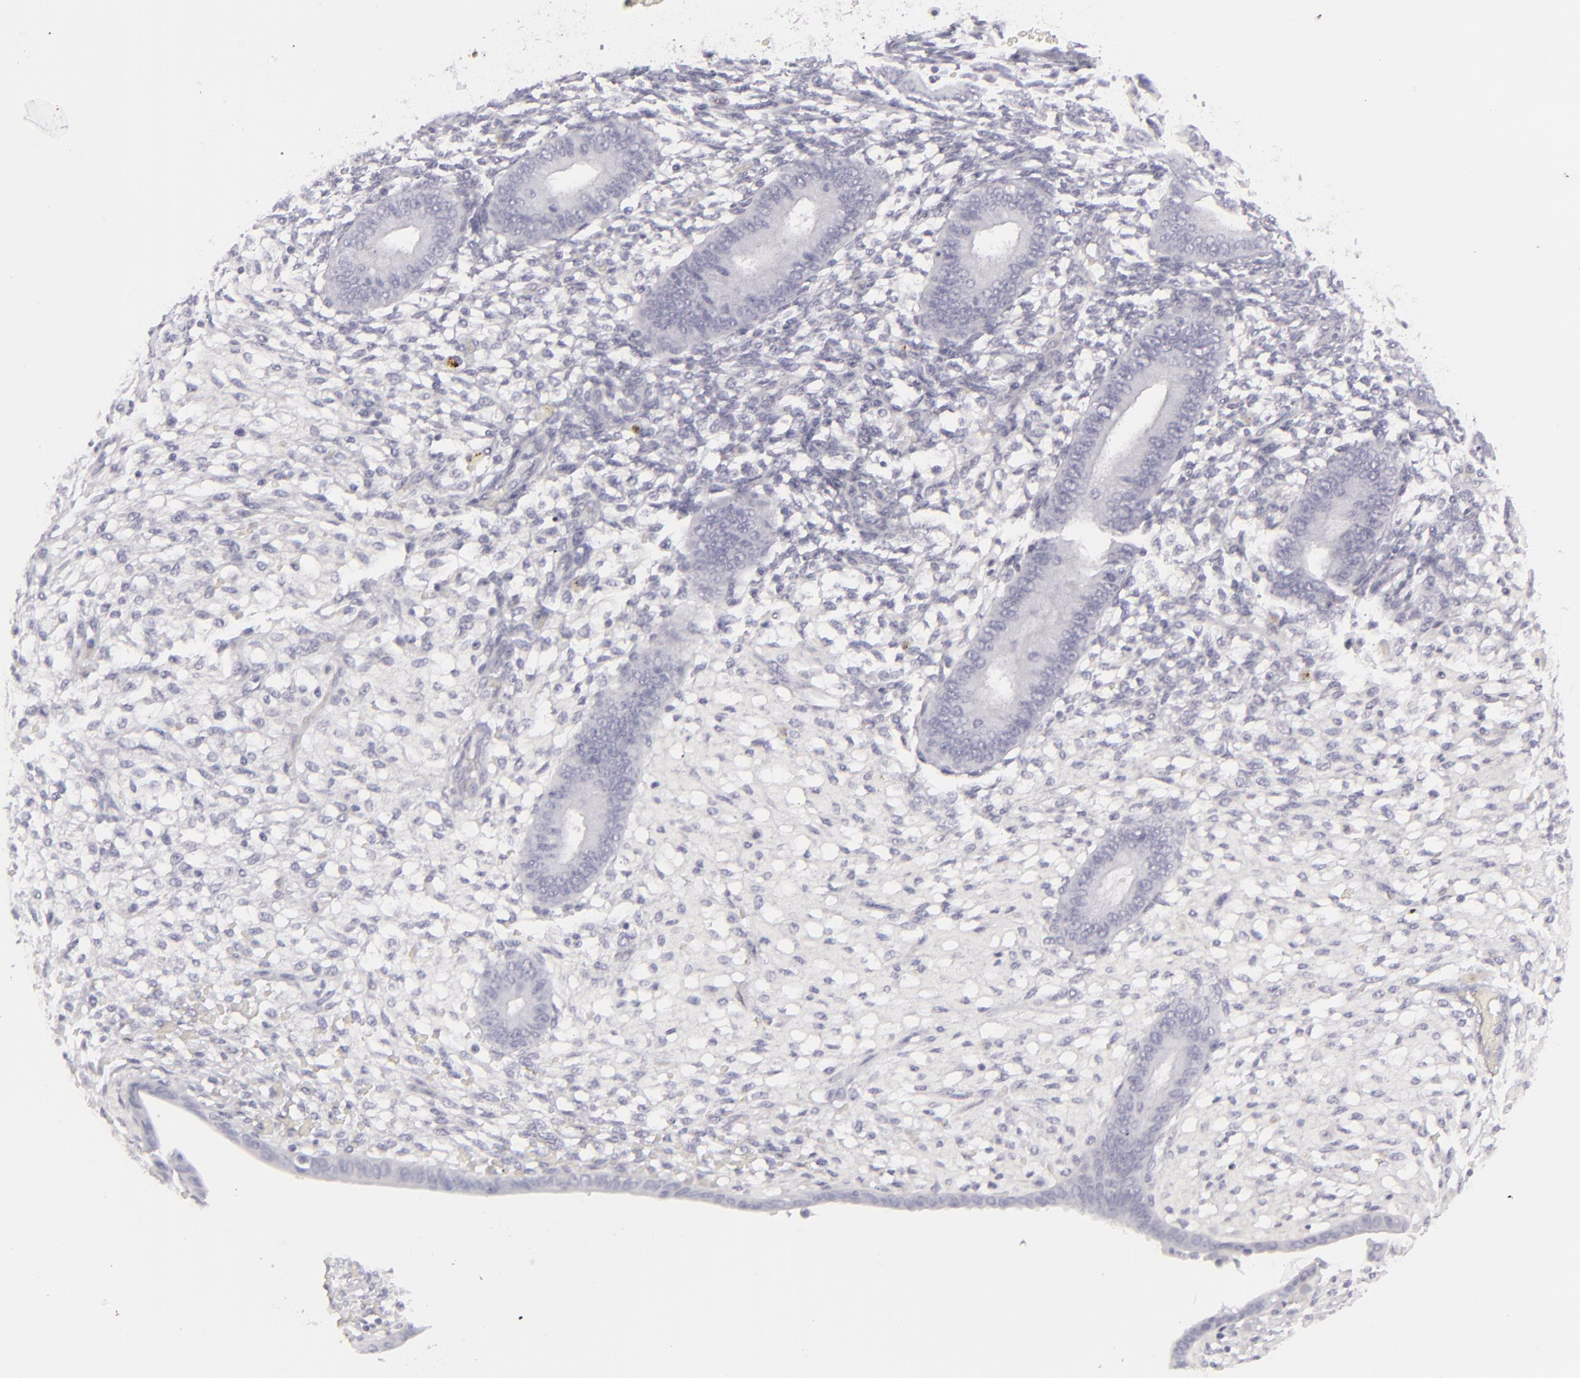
{"staining": {"intensity": "moderate", "quantity": "<25%", "location": "cytoplasmic/membranous"}, "tissue": "endometrium", "cell_type": "Cells in endometrial stroma", "image_type": "normal", "snomed": [{"axis": "morphology", "description": "Normal tissue, NOS"}, {"axis": "topography", "description": "Endometrium"}], "caption": "Protein staining of benign endometrium reveals moderate cytoplasmic/membranous expression in approximately <25% of cells in endometrial stroma.", "gene": "FLG", "patient": {"sex": "female", "age": 42}}